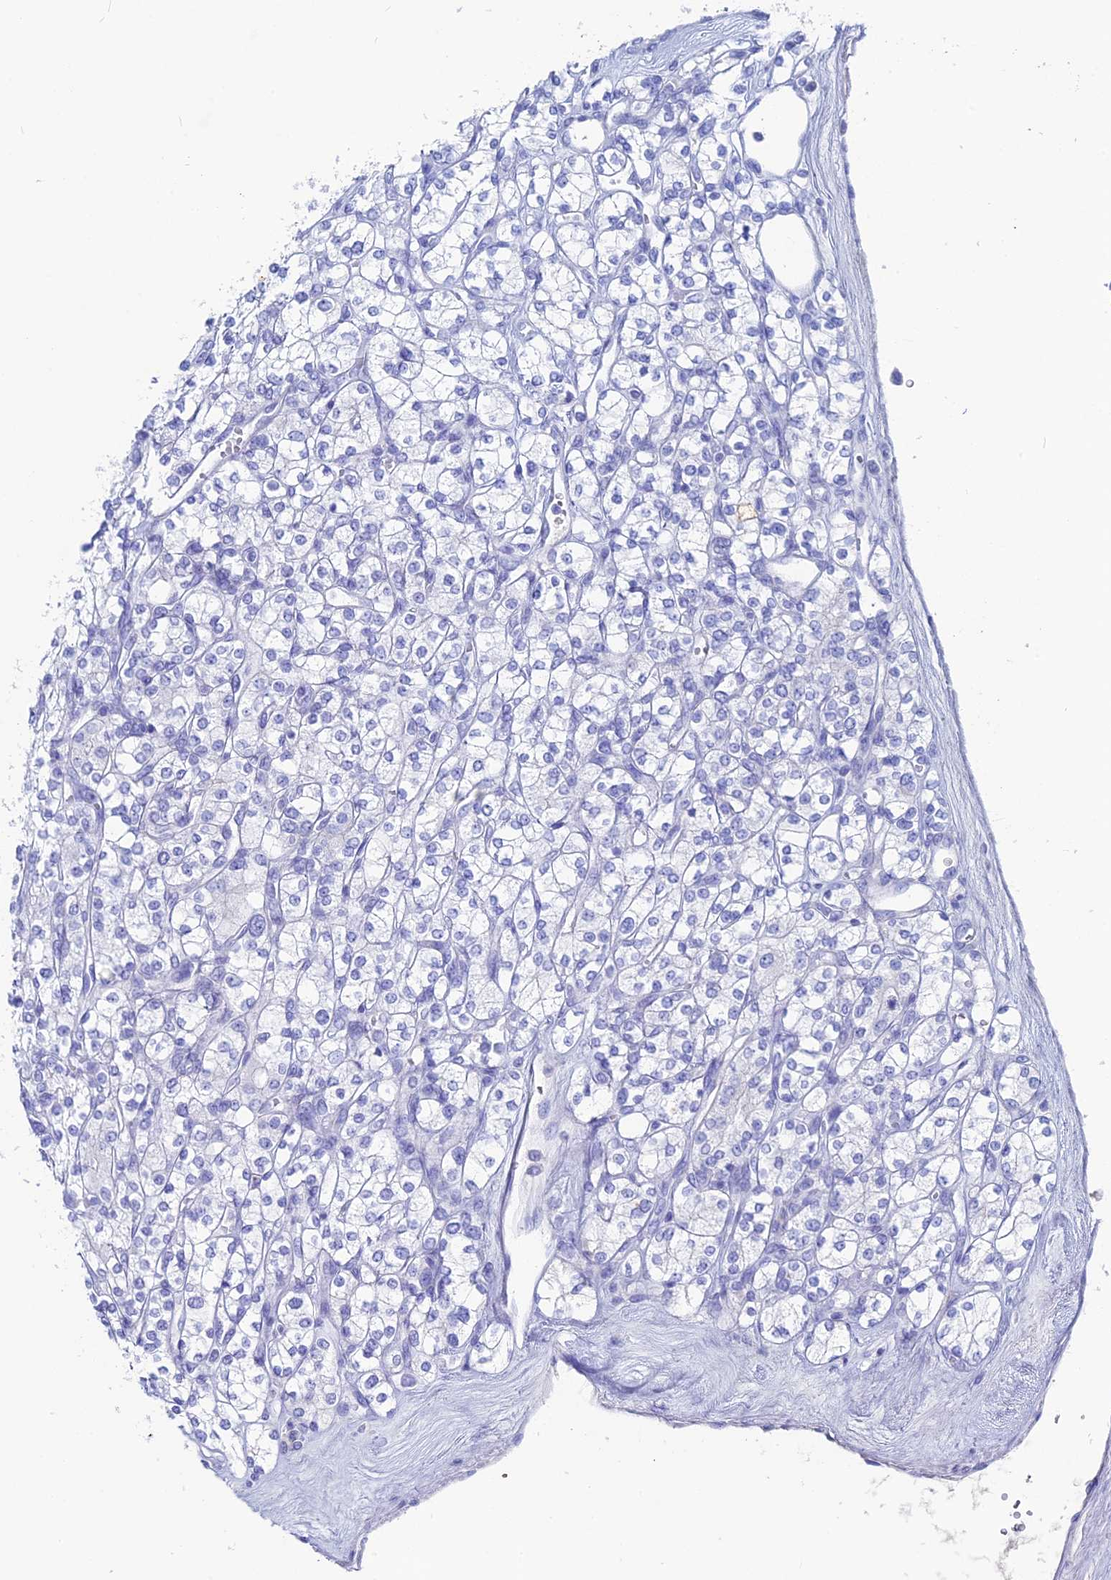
{"staining": {"intensity": "negative", "quantity": "none", "location": "none"}, "tissue": "renal cancer", "cell_type": "Tumor cells", "image_type": "cancer", "snomed": [{"axis": "morphology", "description": "Adenocarcinoma, NOS"}, {"axis": "topography", "description": "Kidney"}], "caption": "Tumor cells are negative for protein expression in human renal adenocarcinoma.", "gene": "UNC119", "patient": {"sex": "male", "age": 77}}